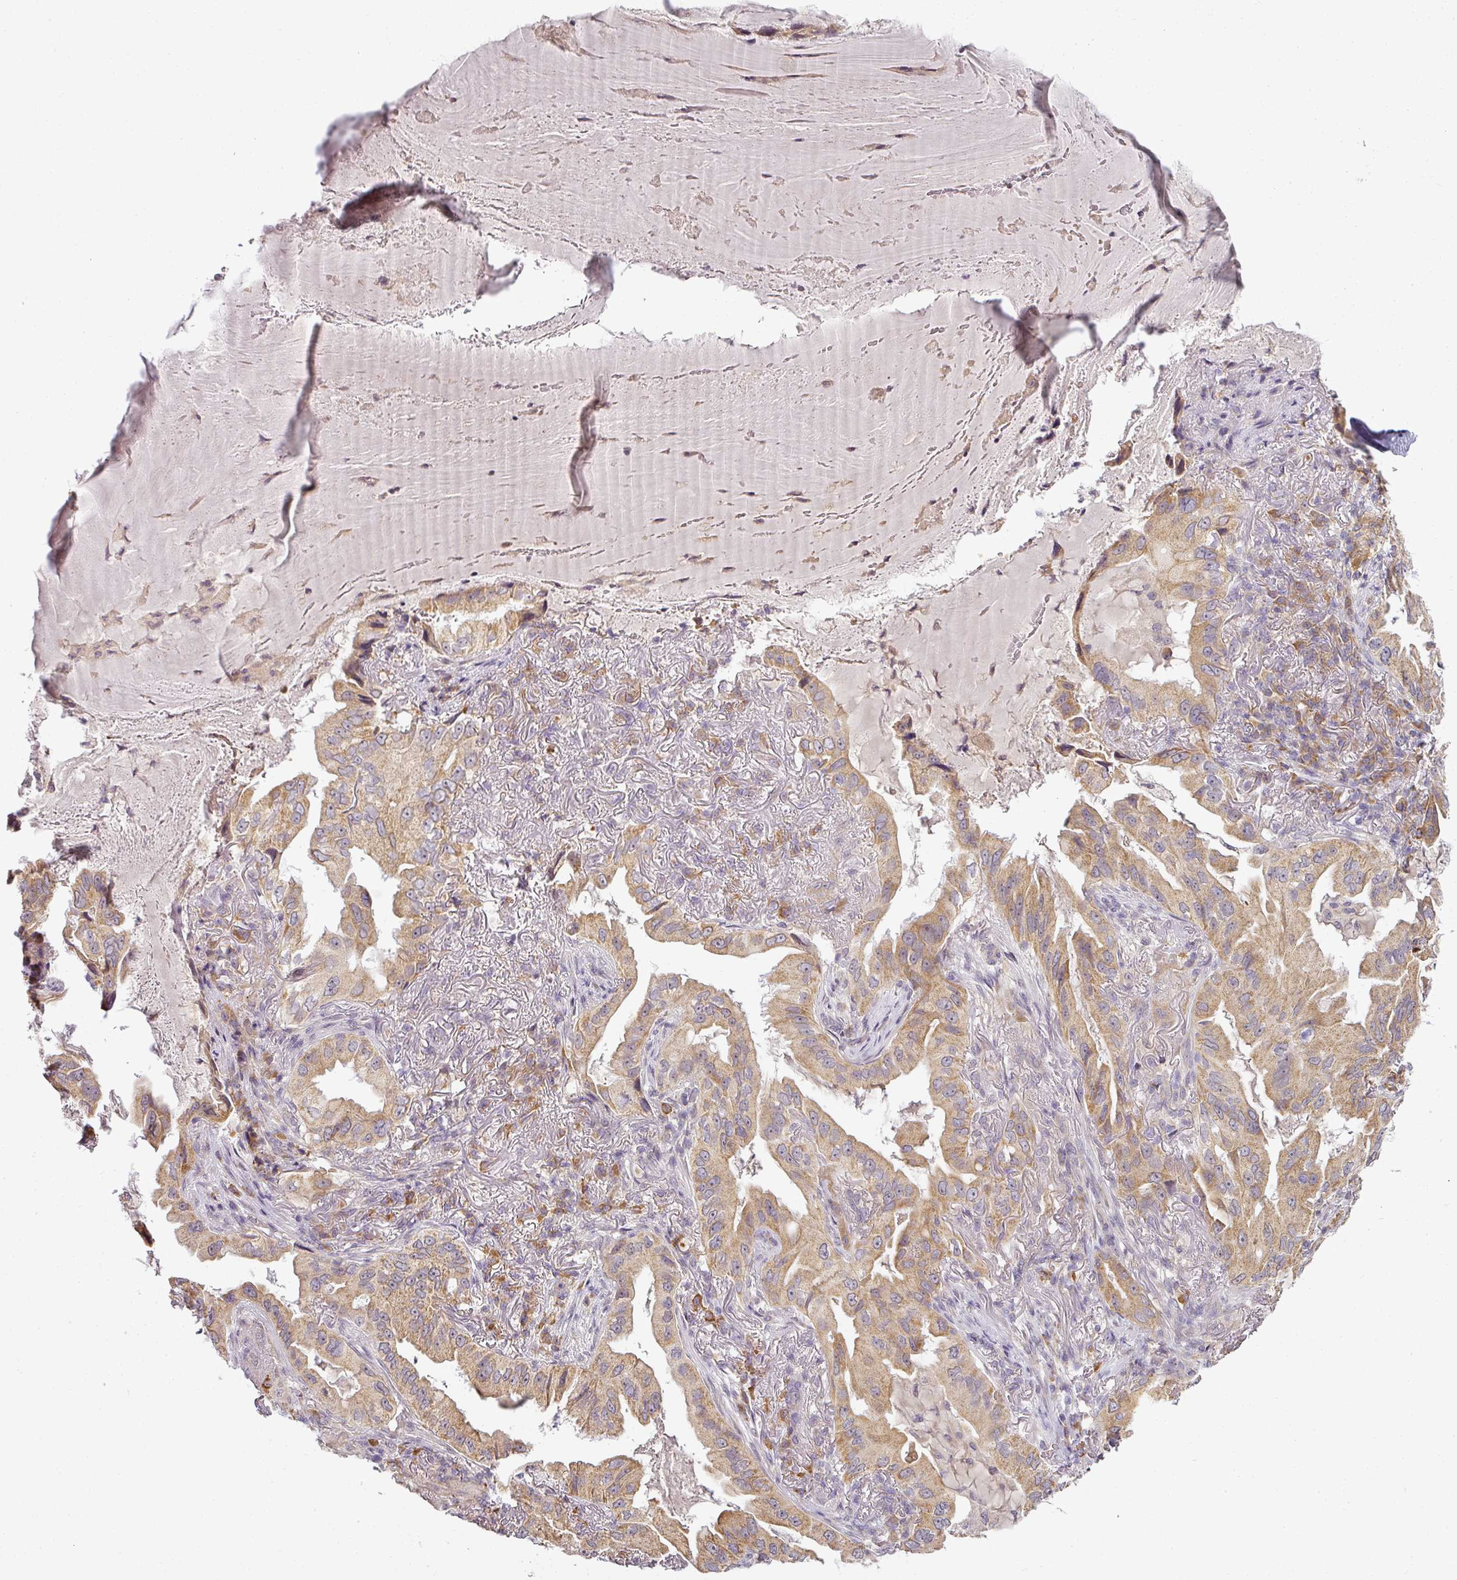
{"staining": {"intensity": "moderate", "quantity": ">75%", "location": "cytoplasmic/membranous"}, "tissue": "lung cancer", "cell_type": "Tumor cells", "image_type": "cancer", "snomed": [{"axis": "morphology", "description": "Adenocarcinoma, NOS"}, {"axis": "topography", "description": "Lung"}], "caption": "IHC of human lung adenocarcinoma displays medium levels of moderate cytoplasmic/membranous expression in approximately >75% of tumor cells. The staining was performed using DAB (3,3'-diaminobenzidine) to visualize the protein expression in brown, while the nuclei were stained in blue with hematoxylin (Magnification: 20x).", "gene": "LY75", "patient": {"sex": "female", "age": 69}}